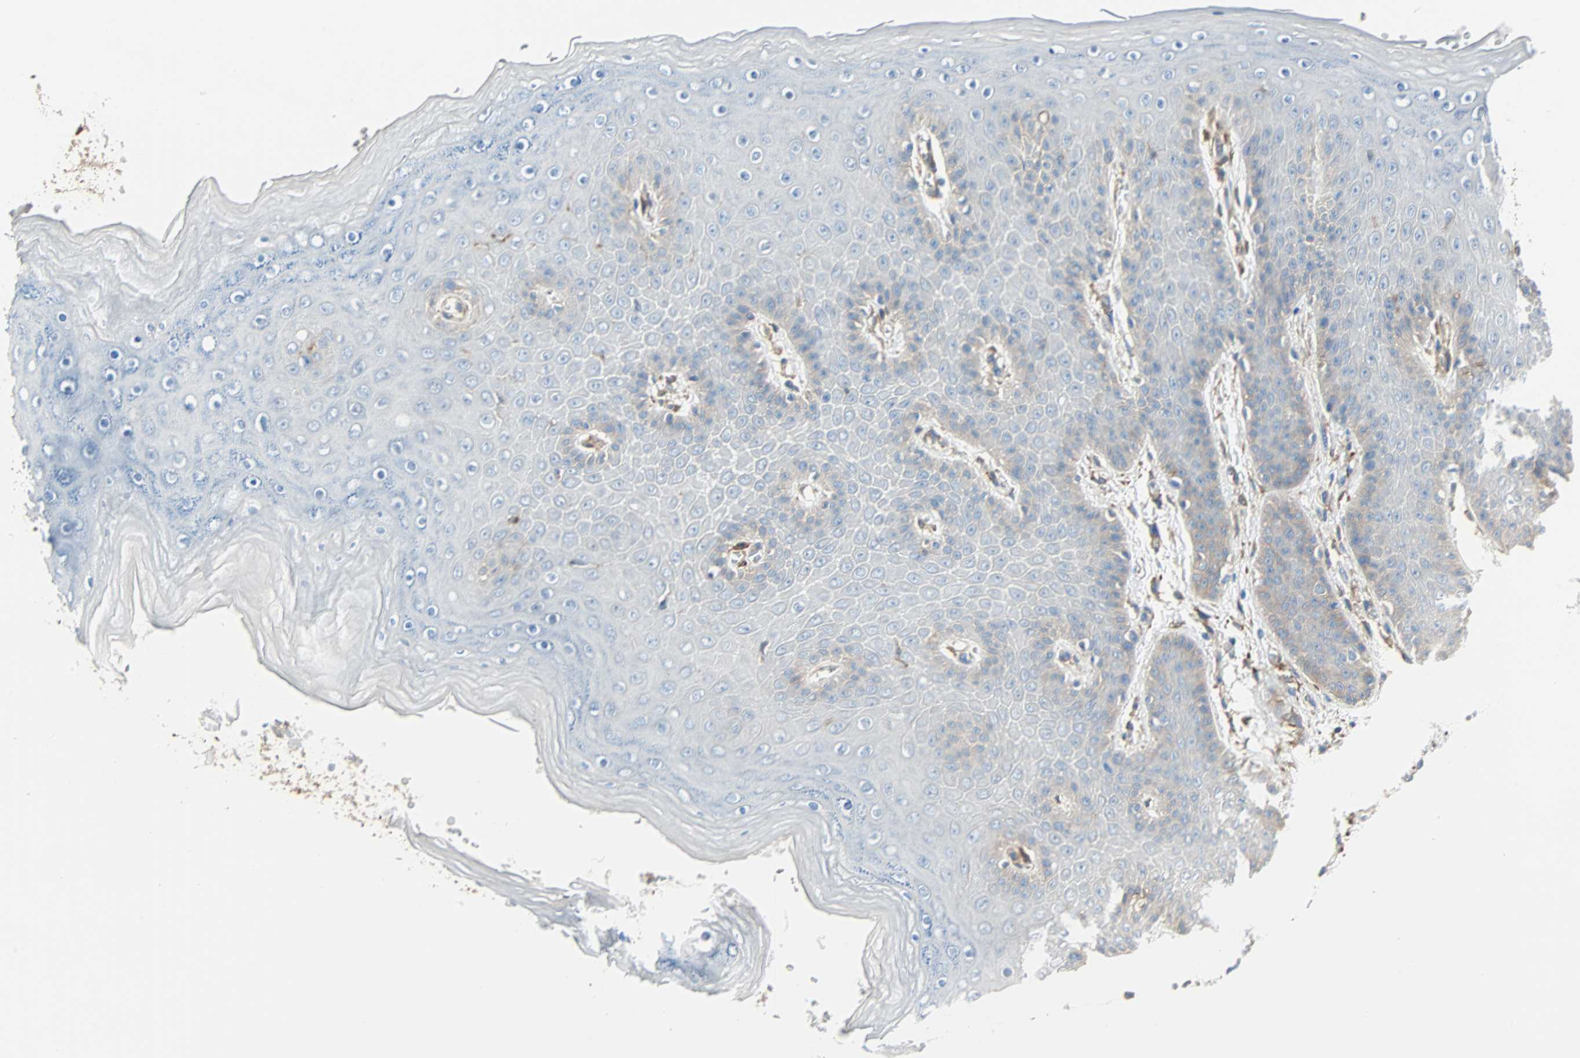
{"staining": {"intensity": "moderate", "quantity": "25%-75%", "location": "cytoplasmic/membranous"}, "tissue": "skin", "cell_type": "Epidermal cells", "image_type": "normal", "snomed": [{"axis": "morphology", "description": "Normal tissue, NOS"}, {"axis": "topography", "description": "Anal"}], "caption": "Brown immunohistochemical staining in benign skin exhibits moderate cytoplasmic/membranous staining in about 25%-75% of epidermal cells.", "gene": "EPB41L2", "patient": {"sex": "female", "age": 46}}